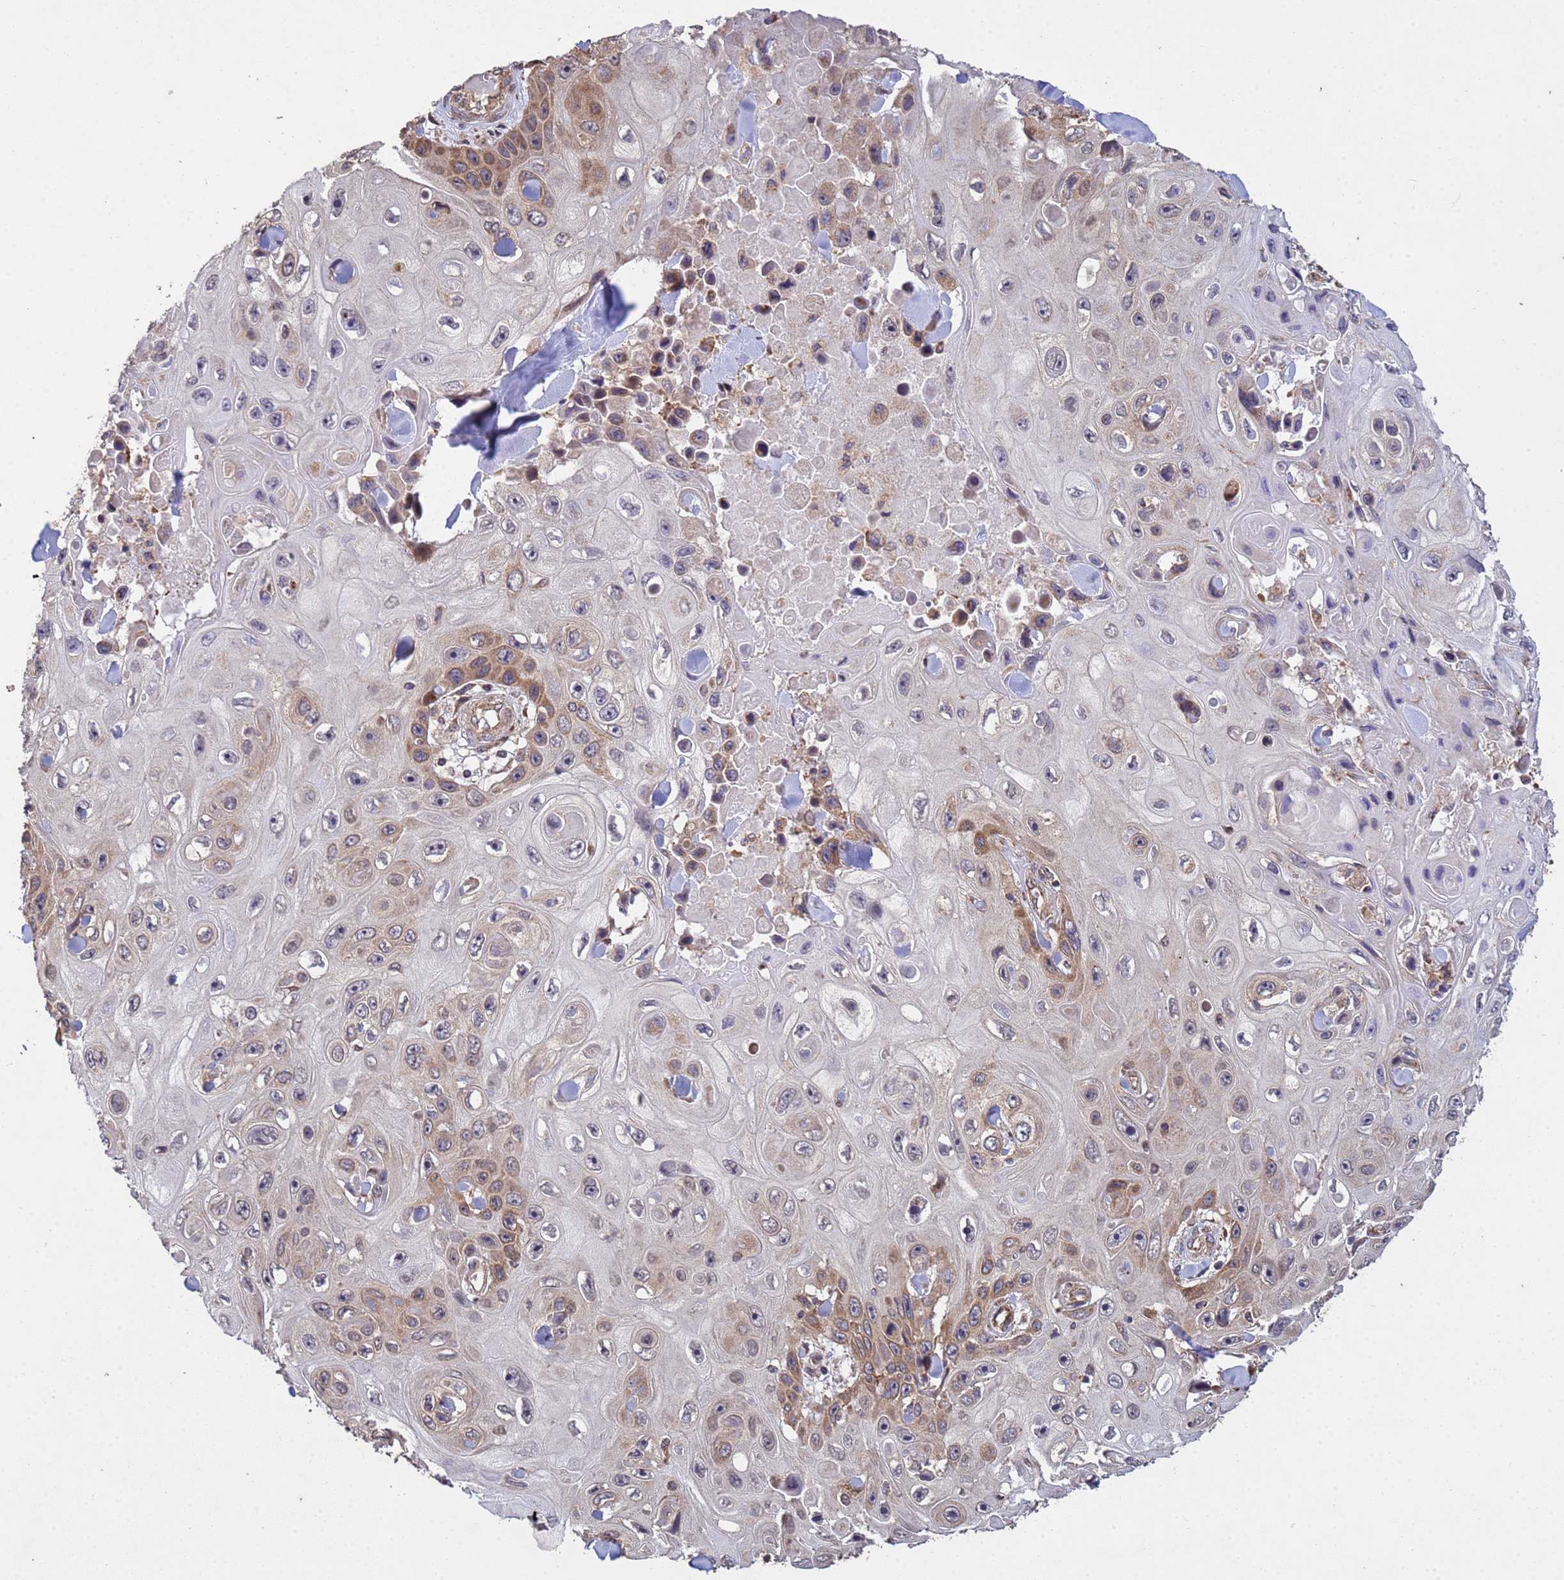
{"staining": {"intensity": "moderate", "quantity": "25%-75%", "location": "cytoplasmic/membranous"}, "tissue": "skin cancer", "cell_type": "Tumor cells", "image_type": "cancer", "snomed": [{"axis": "morphology", "description": "Squamous cell carcinoma, NOS"}, {"axis": "topography", "description": "Skin"}], "caption": "Tumor cells exhibit medium levels of moderate cytoplasmic/membranous expression in approximately 25%-75% of cells in skin cancer. The staining is performed using DAB brown chromogen to label protein expression. The nuclei are counter-stained blue using hematoxylin.", "gene": "P2RX7", "patient": {"sex": "male", "age": 82}}